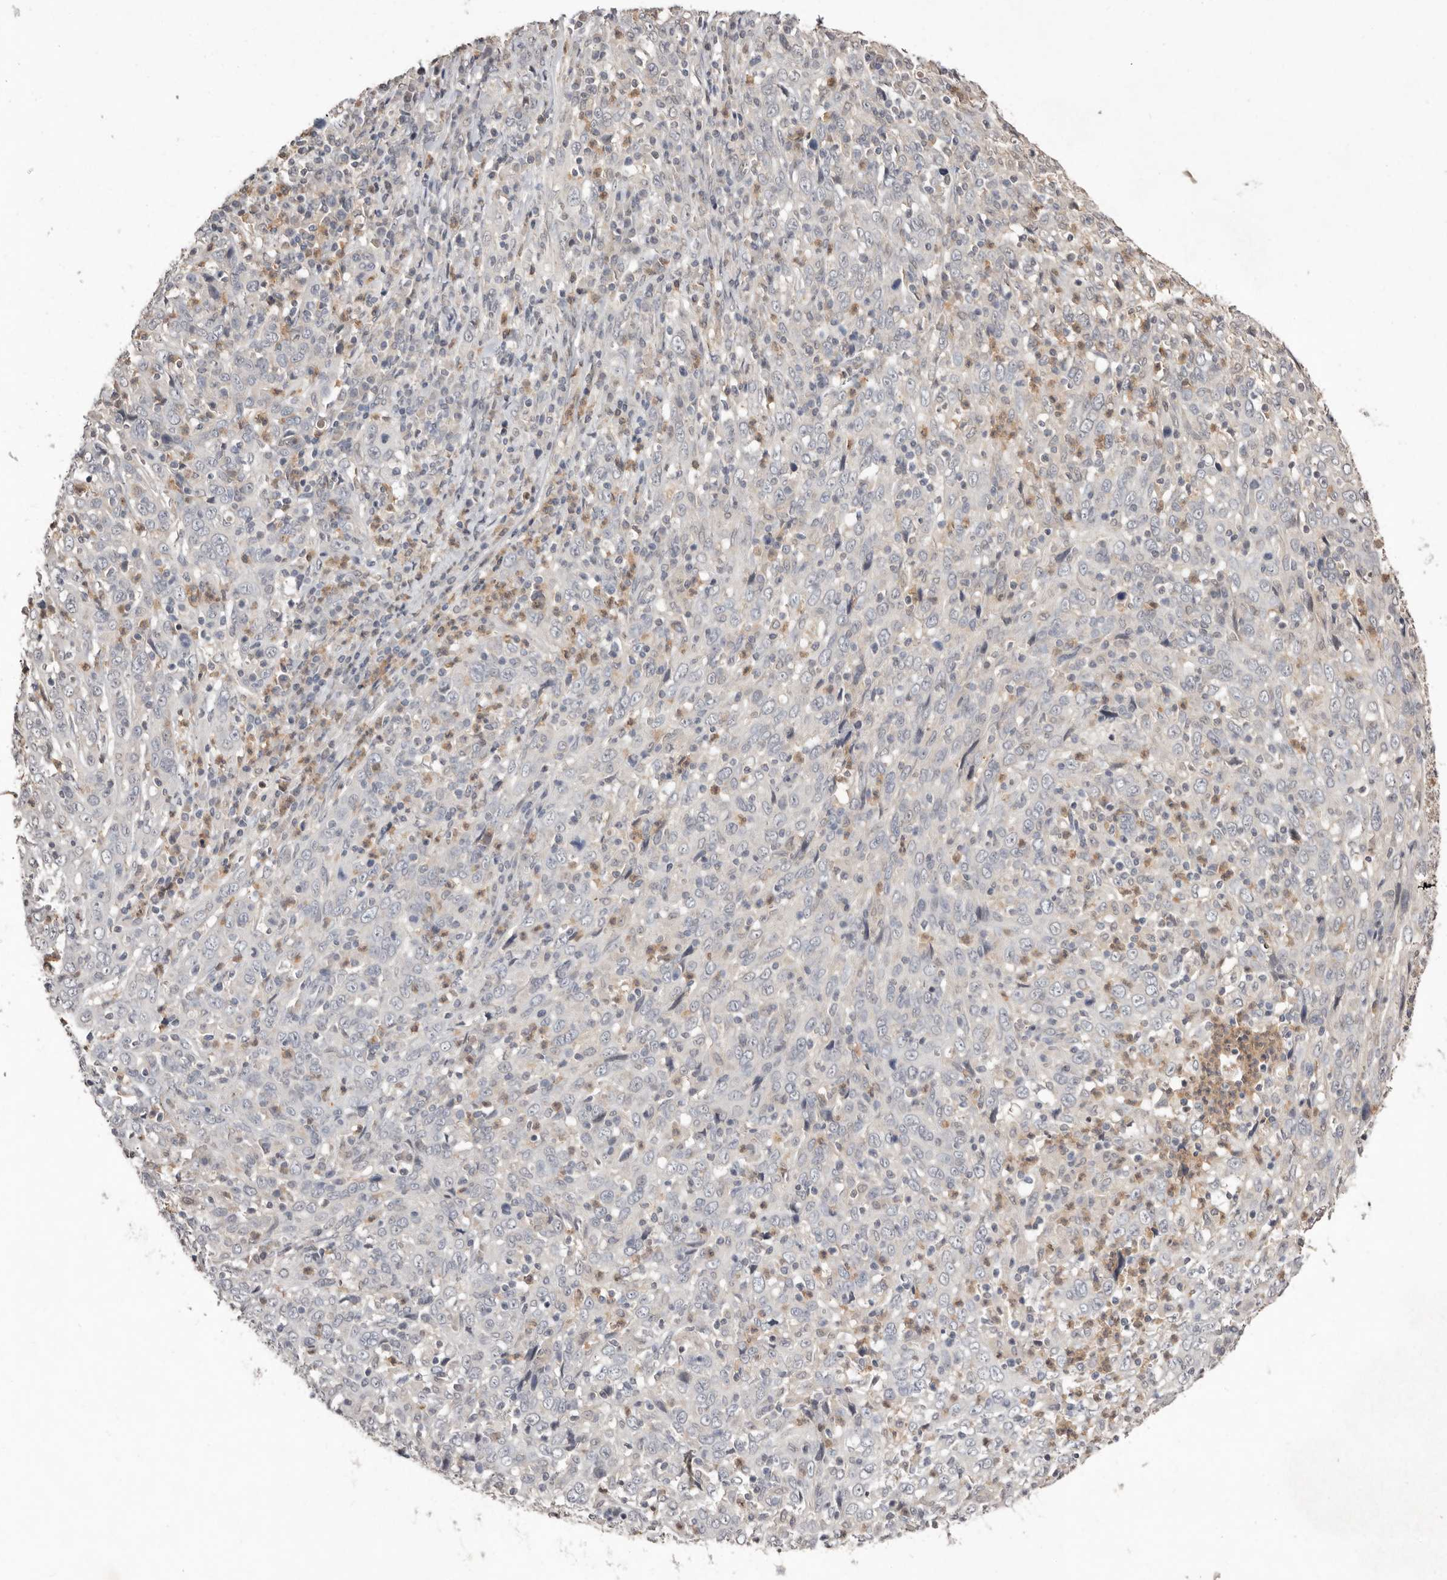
{"staining": {"intensity": "negative", "quantity": "none", "location": "none"}, "tissue": "cervical cancer", "cell_type": "Tumor cells", "image_type": "cancer", "snomed": [{"axis": "morphology", "description": "Squamous cell carcinoma, NOS"}, {"axis": "topography", "description": "Cervix"}], "caption": "Tumor cells show no significant positivity in squamous cell carcinoma (cervical). (Stains: DAB immunohistochemistry with hematoxylin counter stain, Microscopy: brightfield microscopy at high magnification).", "gene": "SULT1E1", "patient": {"sex": "female", "age": 46}}